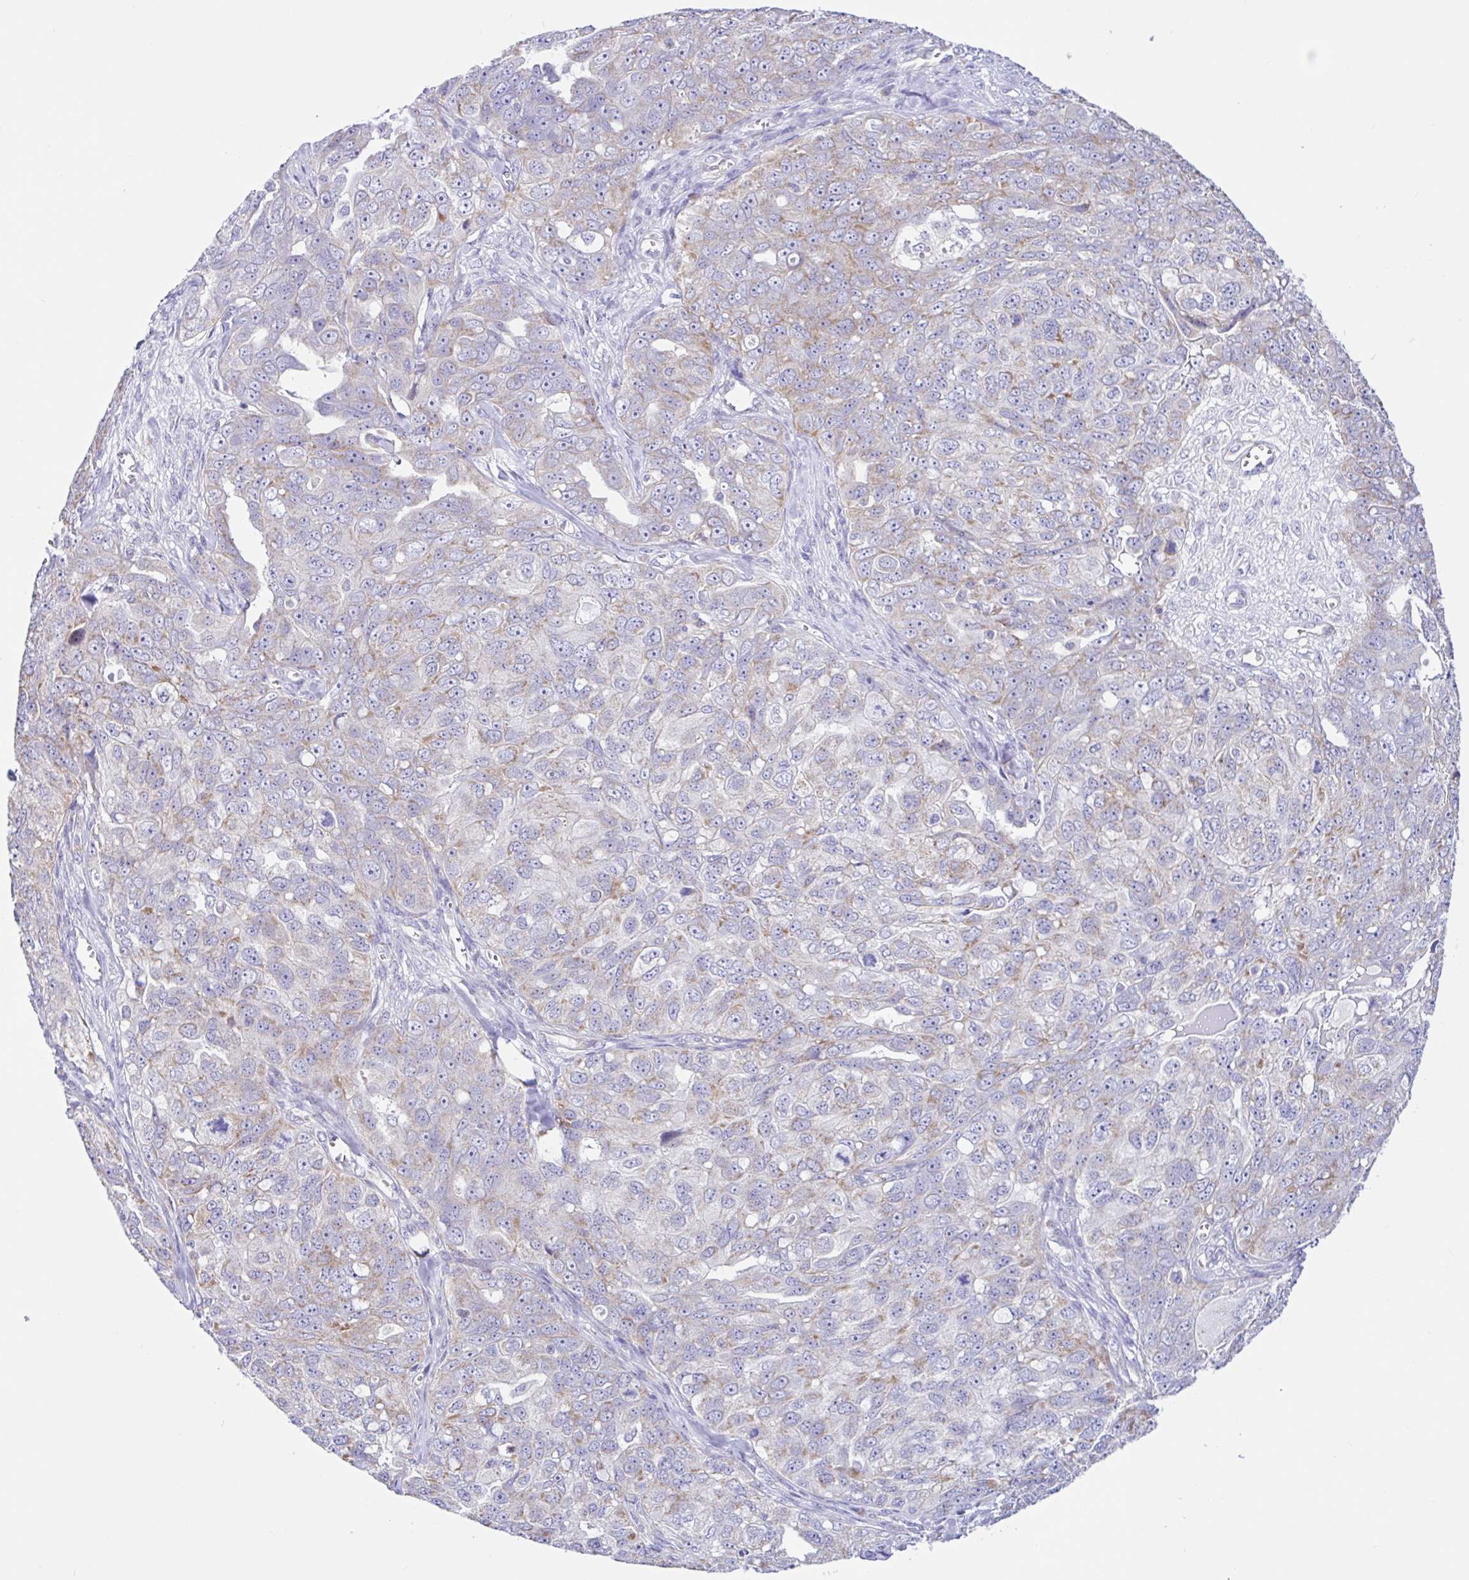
{"staining": {"intensity": "weak", "quantity": "<25%", "location": "cytoplasmic/membranous"}, "tissue": "ovarian cancer", "cell_type": "Tumor cells", "image_type": "cancer", "snomed": [{"axis": "morphology", "description": "Carcinoma, endometroid"}, {"axis": "topography", "description": "Ovary"}], "caption": "An image of ovarian cancer (endometroid carcinoma) stained for a protein reveals no brown staining in tumor cells. The staining was performed using DAB to visualize the protein expression in brown, while the nuclei were stained in blue with hematoxylin (Magnification: 20x).", "gene": "NDUFS2", "patient": {"sex": "female", "age": 70}}